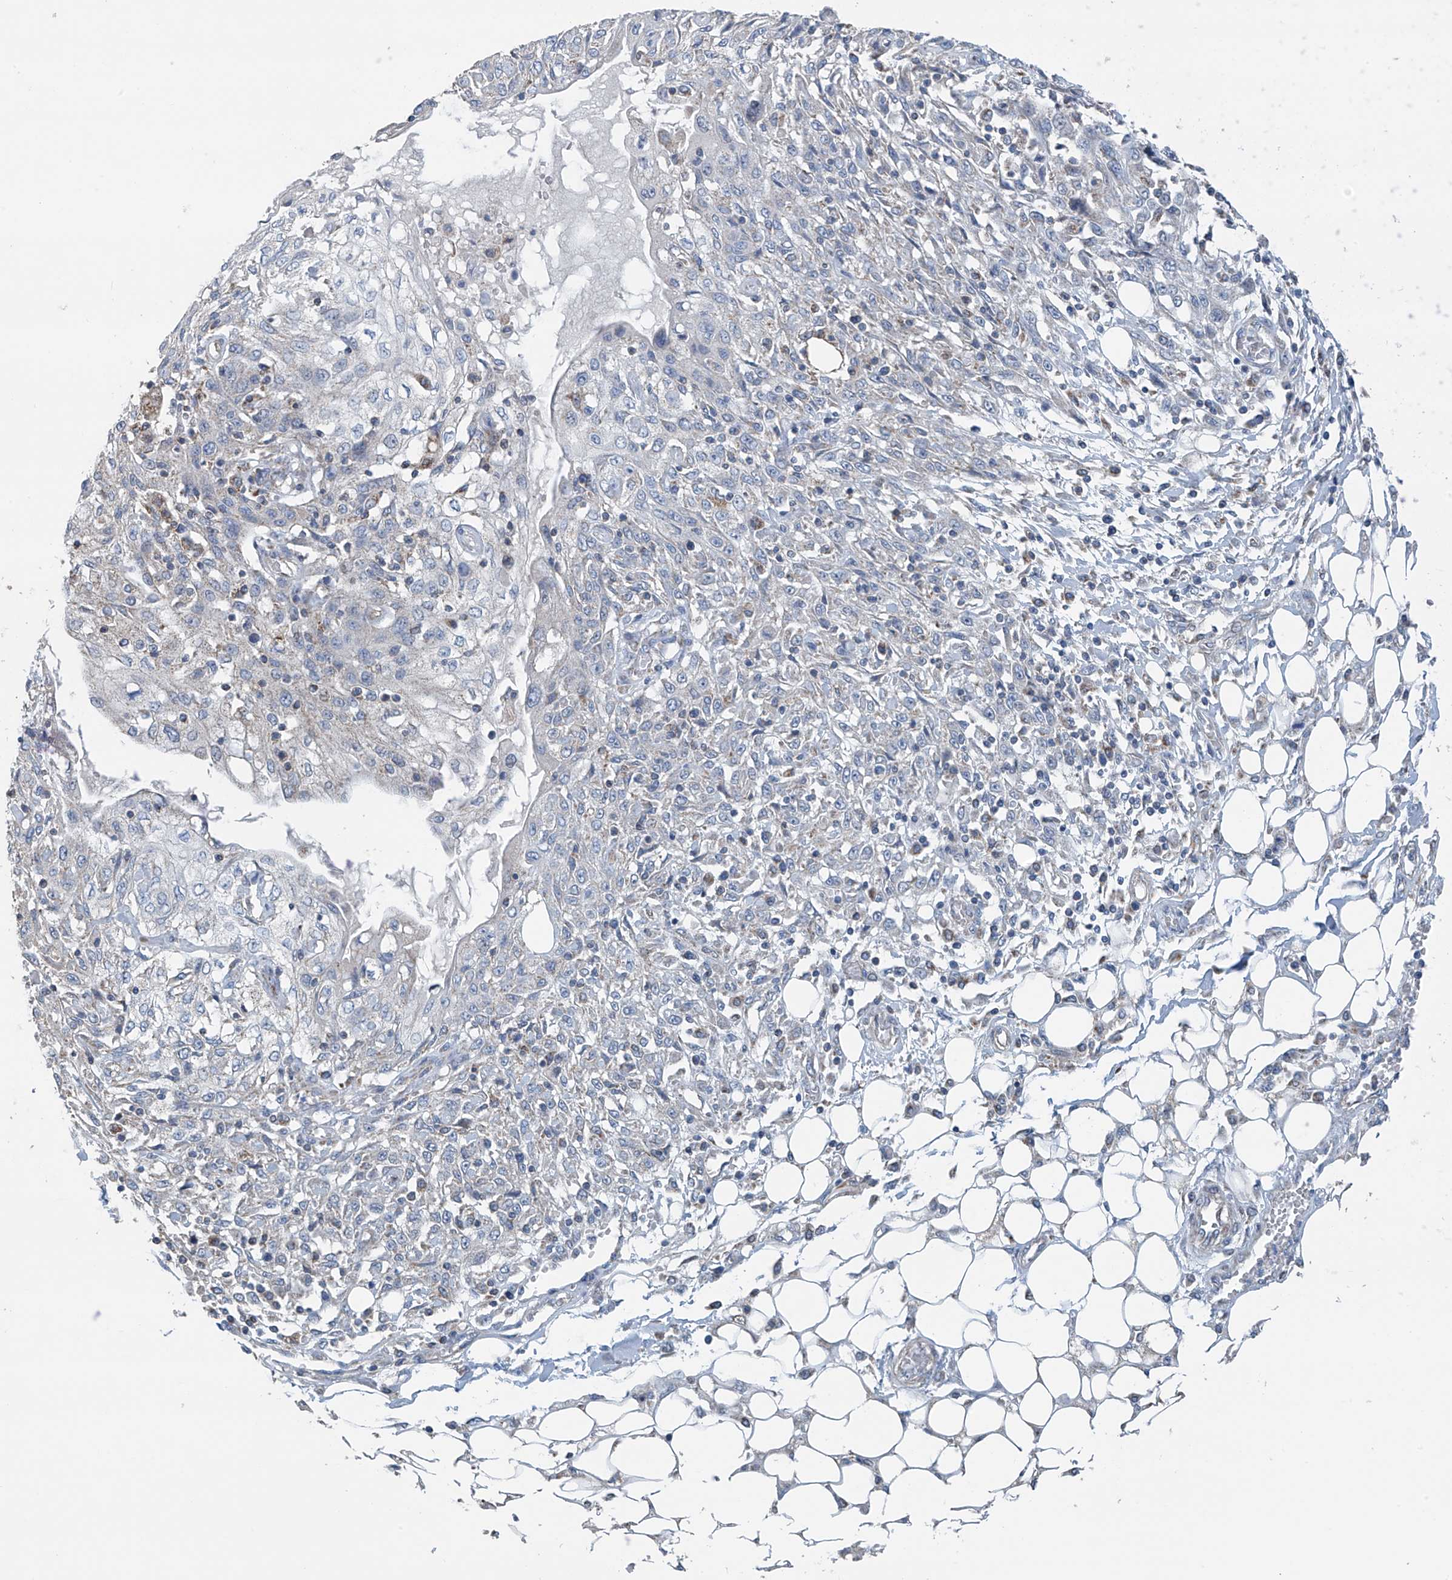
{"staining": {"intensity": "negative", "quantity": "none", "location": "none"}, "tissue": "skin cancer", "cell_type": "Tumor cells", "image_type": "cancer", "snomed": [{"axis": "morphology", "description": "Squamous cell carcinoma, NOS"}, {"axis": "morphology", "description": "Squamous cell carcinoma, metastatic, NOS"}, {"axis": "topography", "description": "Skin"}, {"axis": "topography", "description": "Lymph node"}], "caption": "The histopathology image reveals no significant staining in tumor cells of skin cancer.", "gene": "SYN3", "patient": {"sex": "male", "age": 75}}